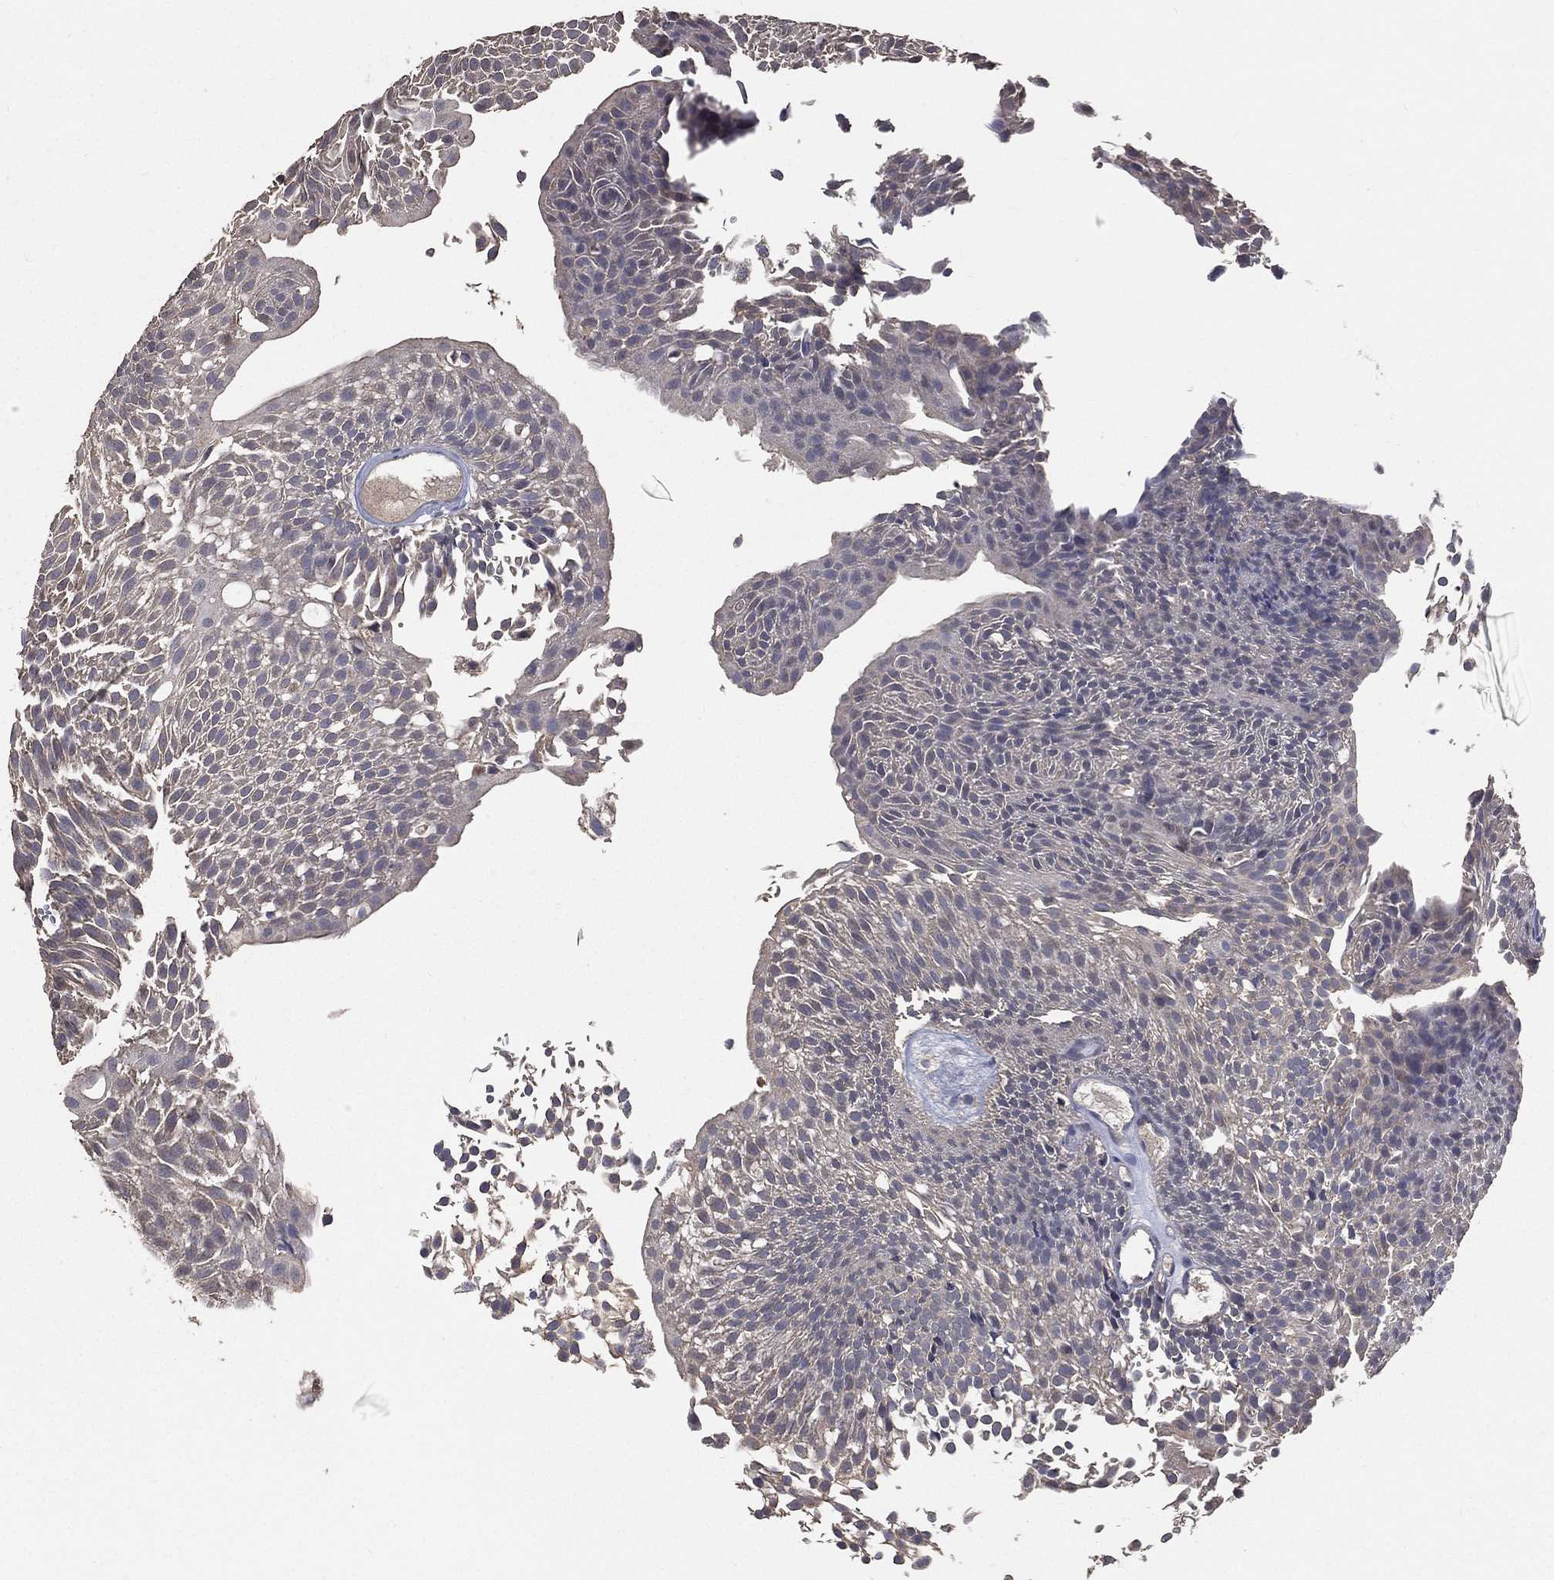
{"staining": {"intensity": "negative", "quantity": "none", "location": "none"}, "tissue": "urothelial cancer", "cell_type": "Tumor cells", "image_type": "cancer", "snomed": [{"axis": "morphology", "description": "Urothelial carcinoma, Low grade"}, {"axis": "topography", "description": "Urinary bladder"}], "caption": "Tumor cells are negative for protein expression in human urothelial cancer. (Brightfield microscopy of DAB (3,3'-diaminobenzidine) IHC at high magnification).", "gene": "SNAP25", "patient": {"sex": "male", "age": 52}}